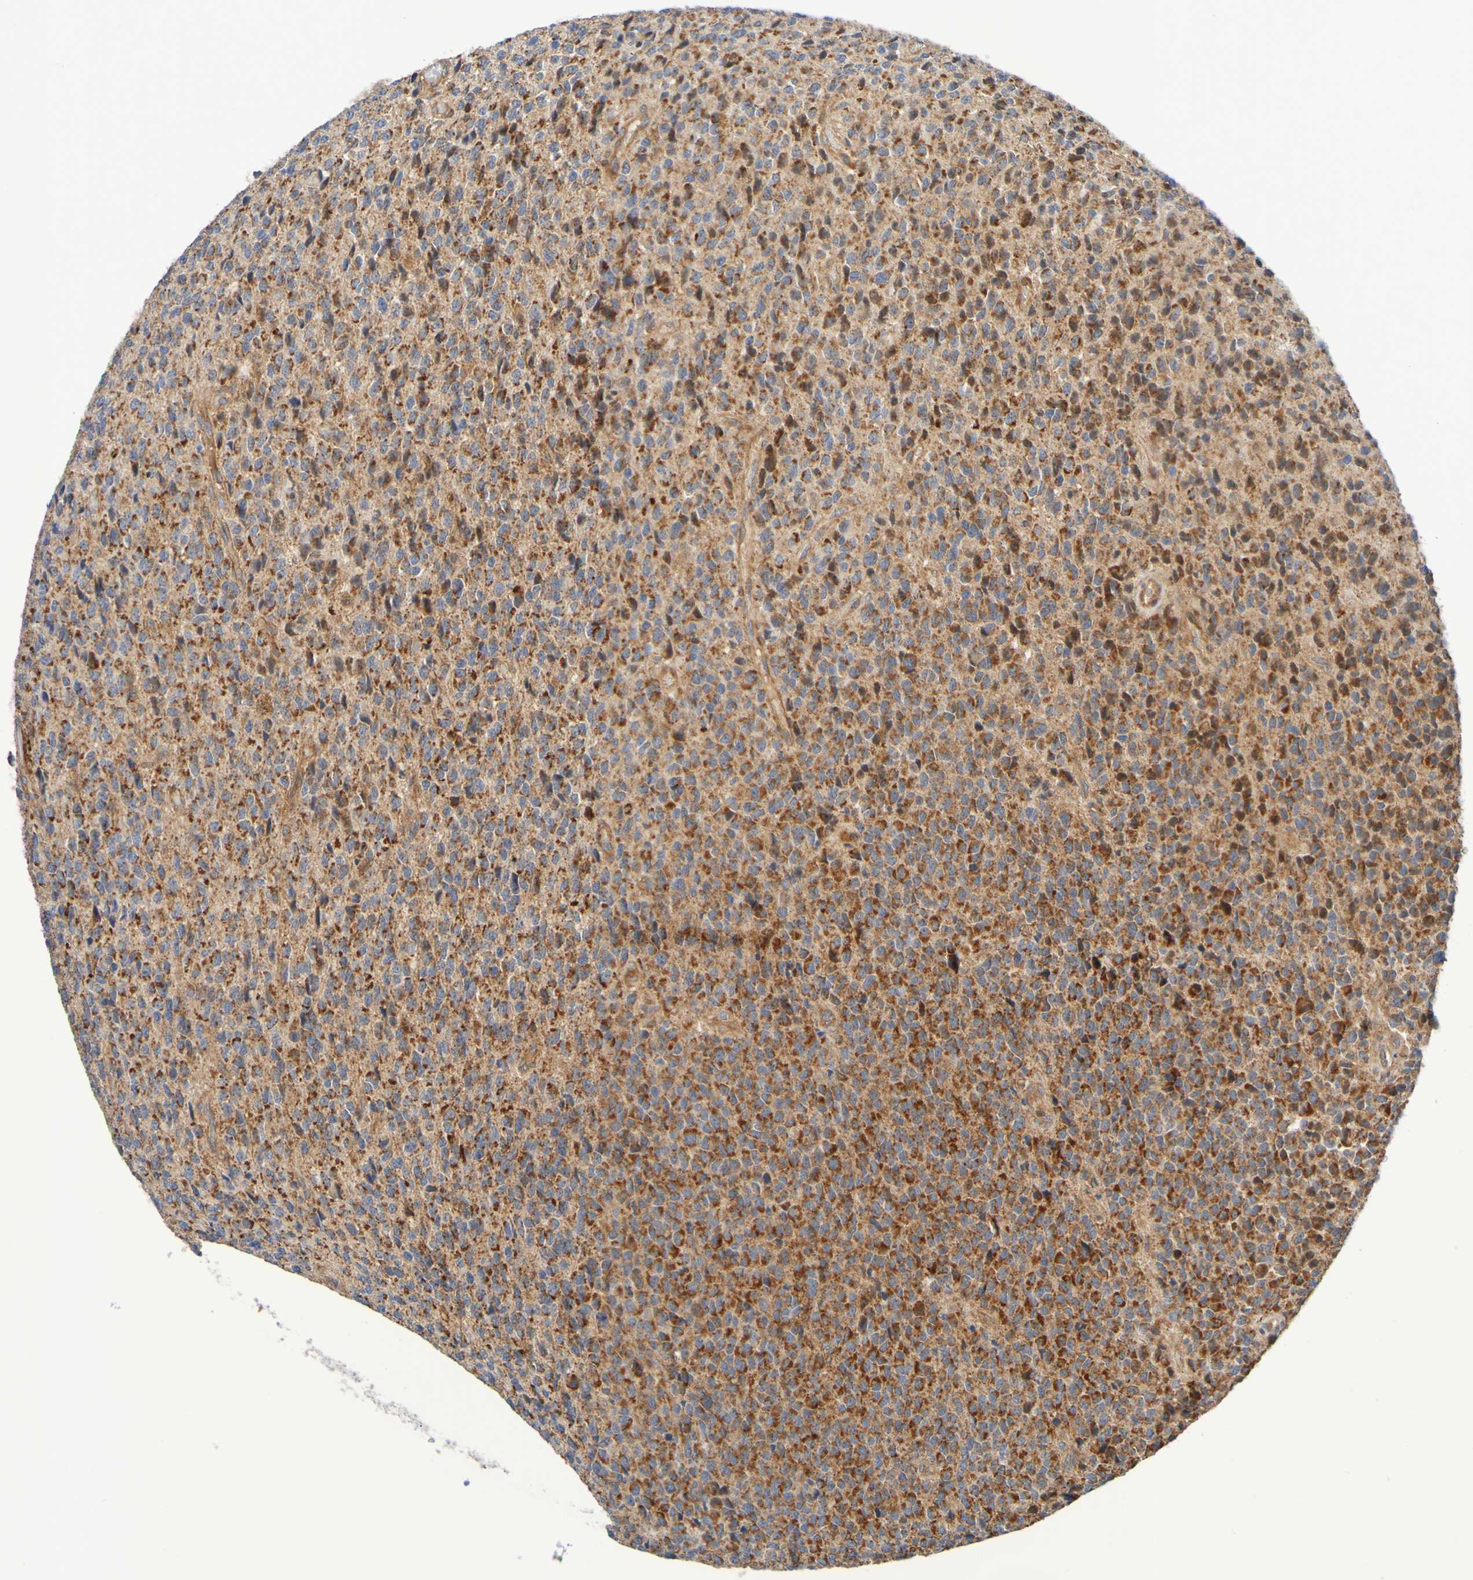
{"staining": {"intensity": "strong", "quantity": "25%-75%", "location": "cytoplasmic/membranous"}, "tissue": "glioma", "cell_type": "Tumor cells", "image_type": "cancer", "snomed": [{"axis": "morphology", "description": "Glioma, malignant, High grade"}, {"axis": "topography", "description": "pancreas cauda"}], "caption": "IHC micrograph of human glioma stained for a protein (brown), which shows high levels of strong cytoplasmic/membranous expression in about 25%-75% of tumor cells.", "gene": "CCDC51", "patient": {"sex": "male", "age": 60}}